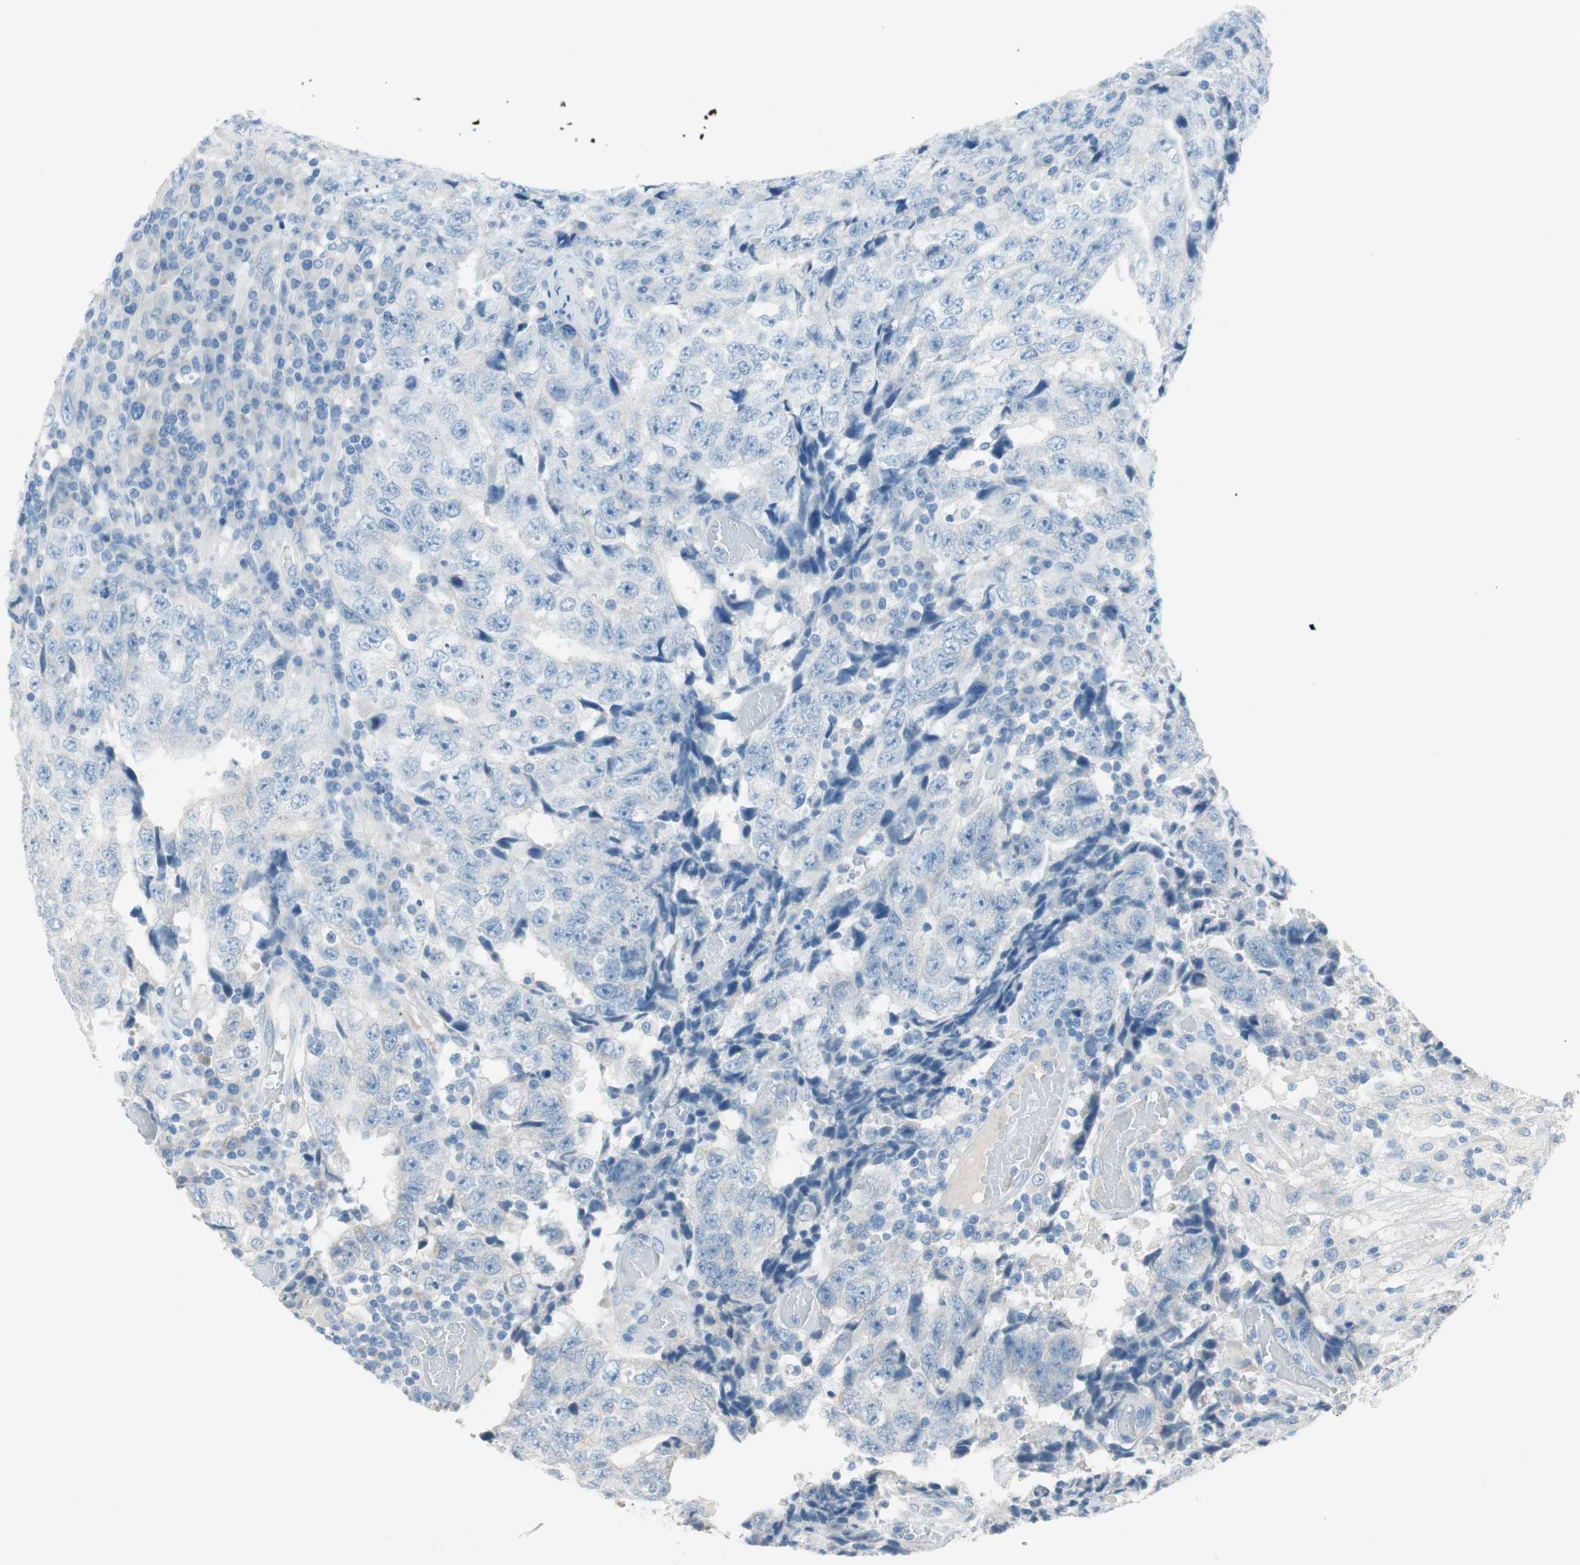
{"staining": {"intensity": "negative", "quantity": "none", "location": "none"}, "tissue": "testis cancer", "cell_type": "Tumor cells", "image_type": "cancer", "snomed": [{"axis": "morphology", "description": "Necrosis, NOS"}, {"axis": "morphology", "description": "Carcinoma, Embryonal, NOS"}, {"axis": "topography", "description": "Testis"}], "caption": "This is an immunohistochemistry histopathology image of human testis embryonal carcinoma. There is no expression in tumor cells.", "gene": "PRRG4", "patient": {"sex": "male", "age": 19}}